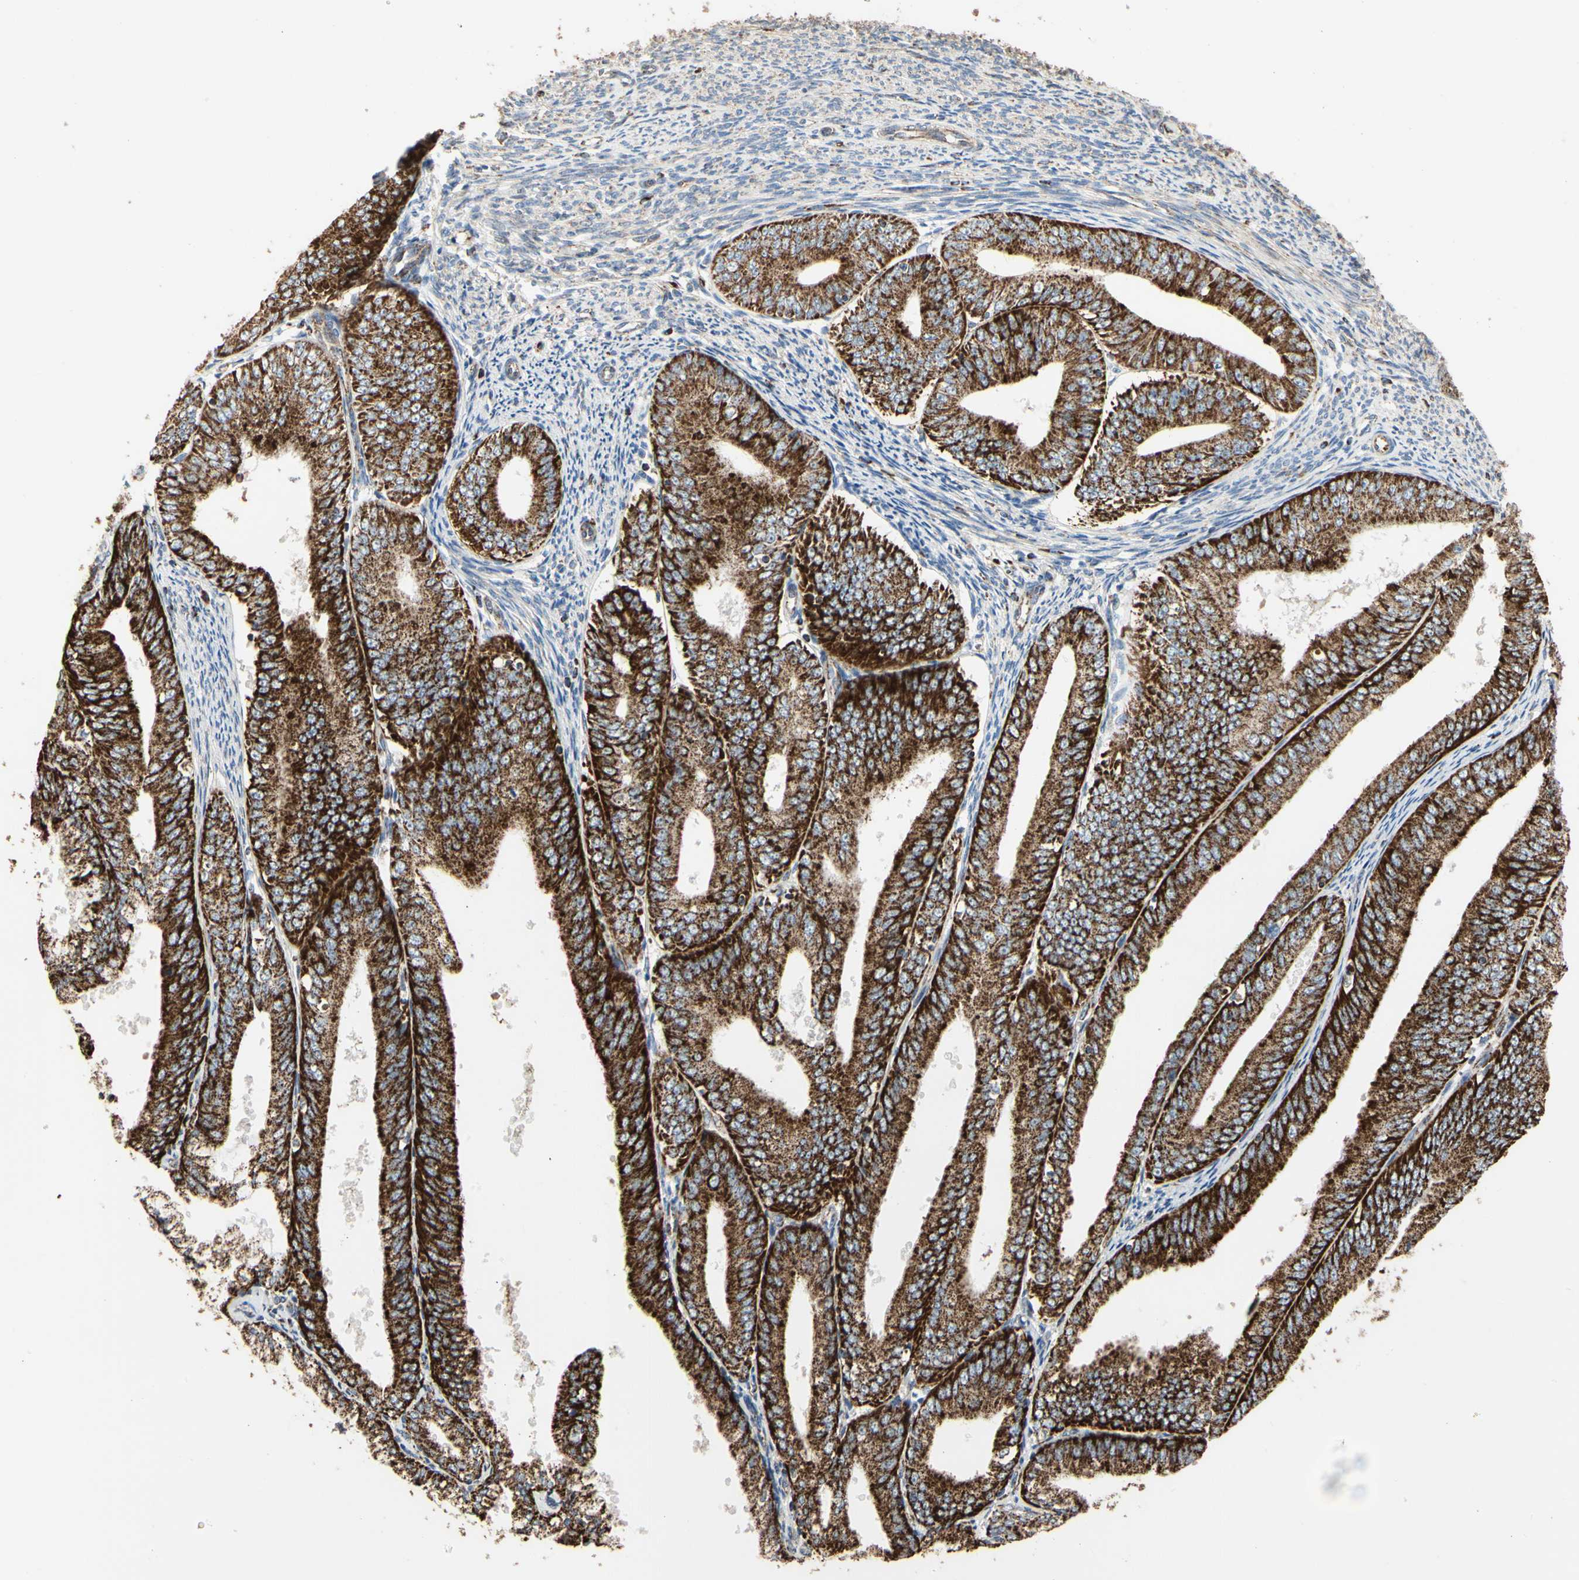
{"staining": {"intensity": "strong", "quantity": "25%-75%", "location": "cytoplasmic/membranous"}, "tissue": "endometrial cancer", "cell_type": "Tumor cells", "image_type": "cancer", "snomed": [{"axis": "morphology", "description": "Adenocarcinoma, NOS"}, {"axis": "topography", "description": "Endometrium"}], "caption": "Adenocarcinoma (endometrial) stained for a protein (brown) exhibits strong cytoplasmic/membranous positive expression in about 25%-75% of tumor cells.", "gene": "TUBA1A", "patient": {"sex": "female", "age": 59}}